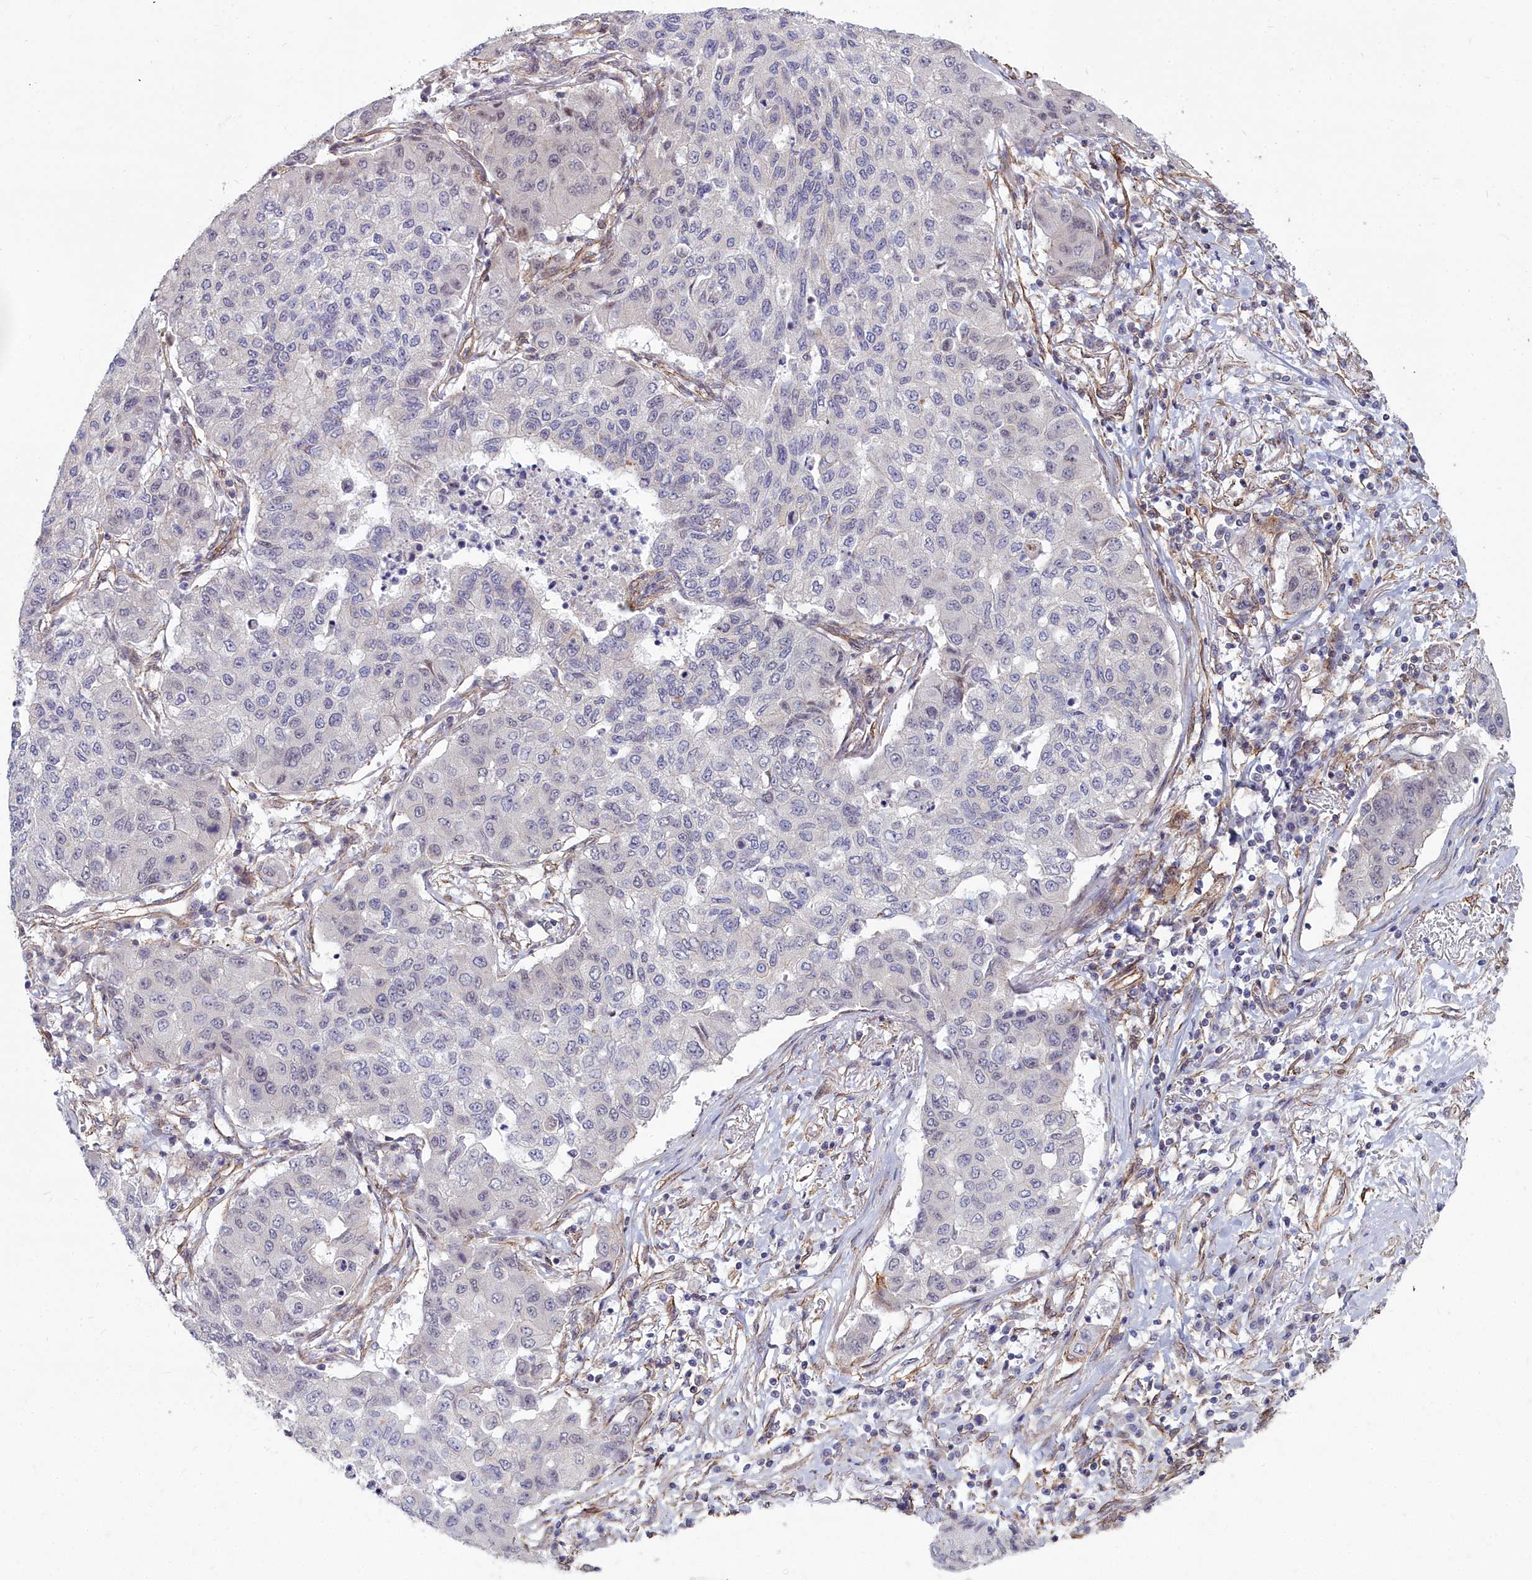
{"staining": {"intensity": "negative", "quantity": "none", "location": "none"}, "tissue": "lung cancer", "cell_type": "Tumor cells", "image_type": "cancer", "snomed": [{"axis": "morphology", "description": "Squamous cell carcinoma, NOS"}, {"axis": "topography", "description": "Lung"}], "caption": "Tumor cells are negative for brown protein staining in squamous cell carcinoma (lung). (DAB immunohistochemistry (IHC) visualized using brightfield microscopy, high magnification).", "gene": "YJU2", "patient": {"sex": "male", "age": 74}}